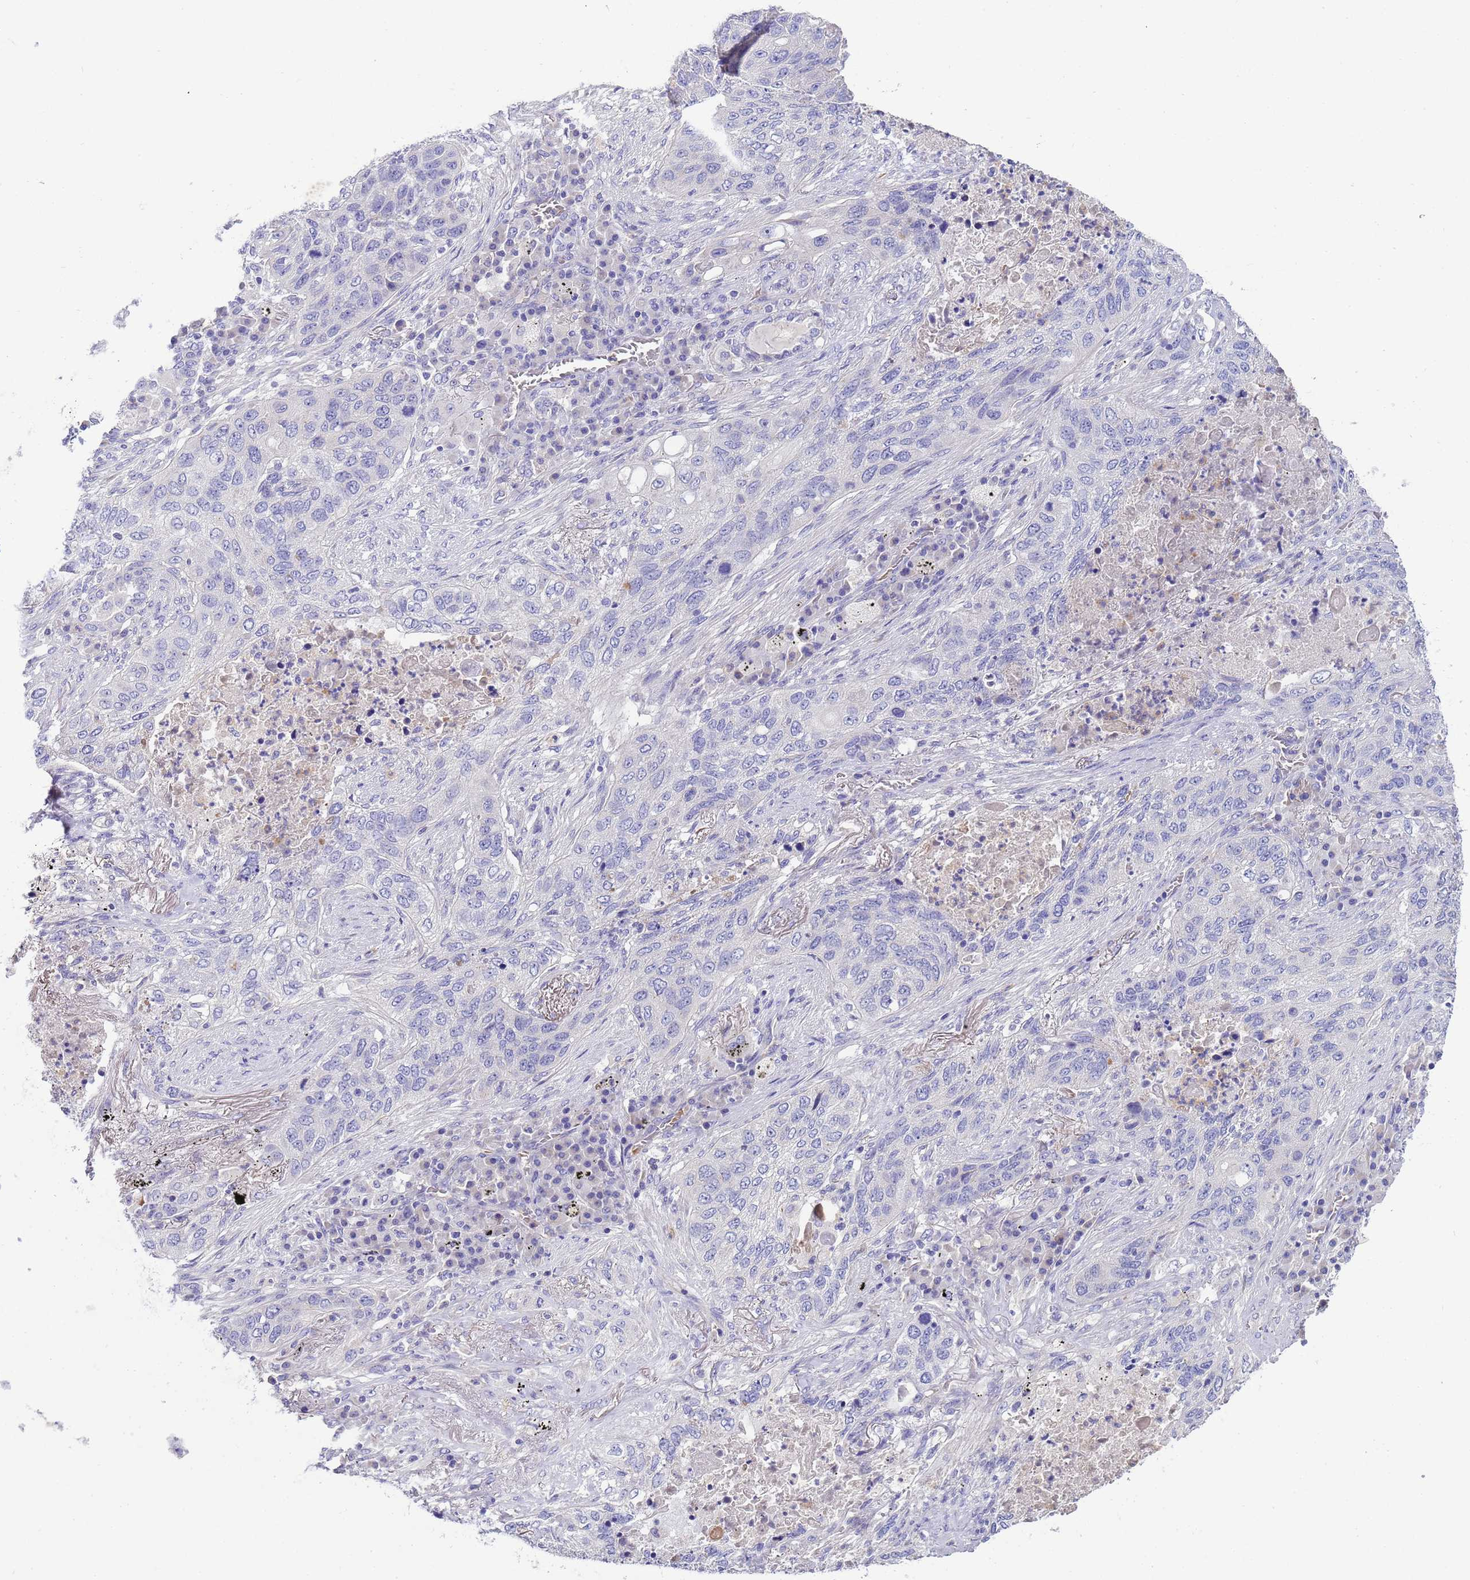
{"staining": {"intensity": "negative", "quantity": "none", "location": "none"}, "tissue": "lung cancer", "cell_type": "Tumor cells", "image_type": "cancer", "snomed": [{"axis": "morphology", "description": "Squamous cell carcinoma, NOS"}, {"axis": "topography", "description": "Lung"}], "caption": "An image of lung cancer (squamous cell carcinoma) stained for a protein exhibits no brown staining in tumor cells.", "gene": "RIPPLY2", "patient": {"sex": "female", "age": 63}}